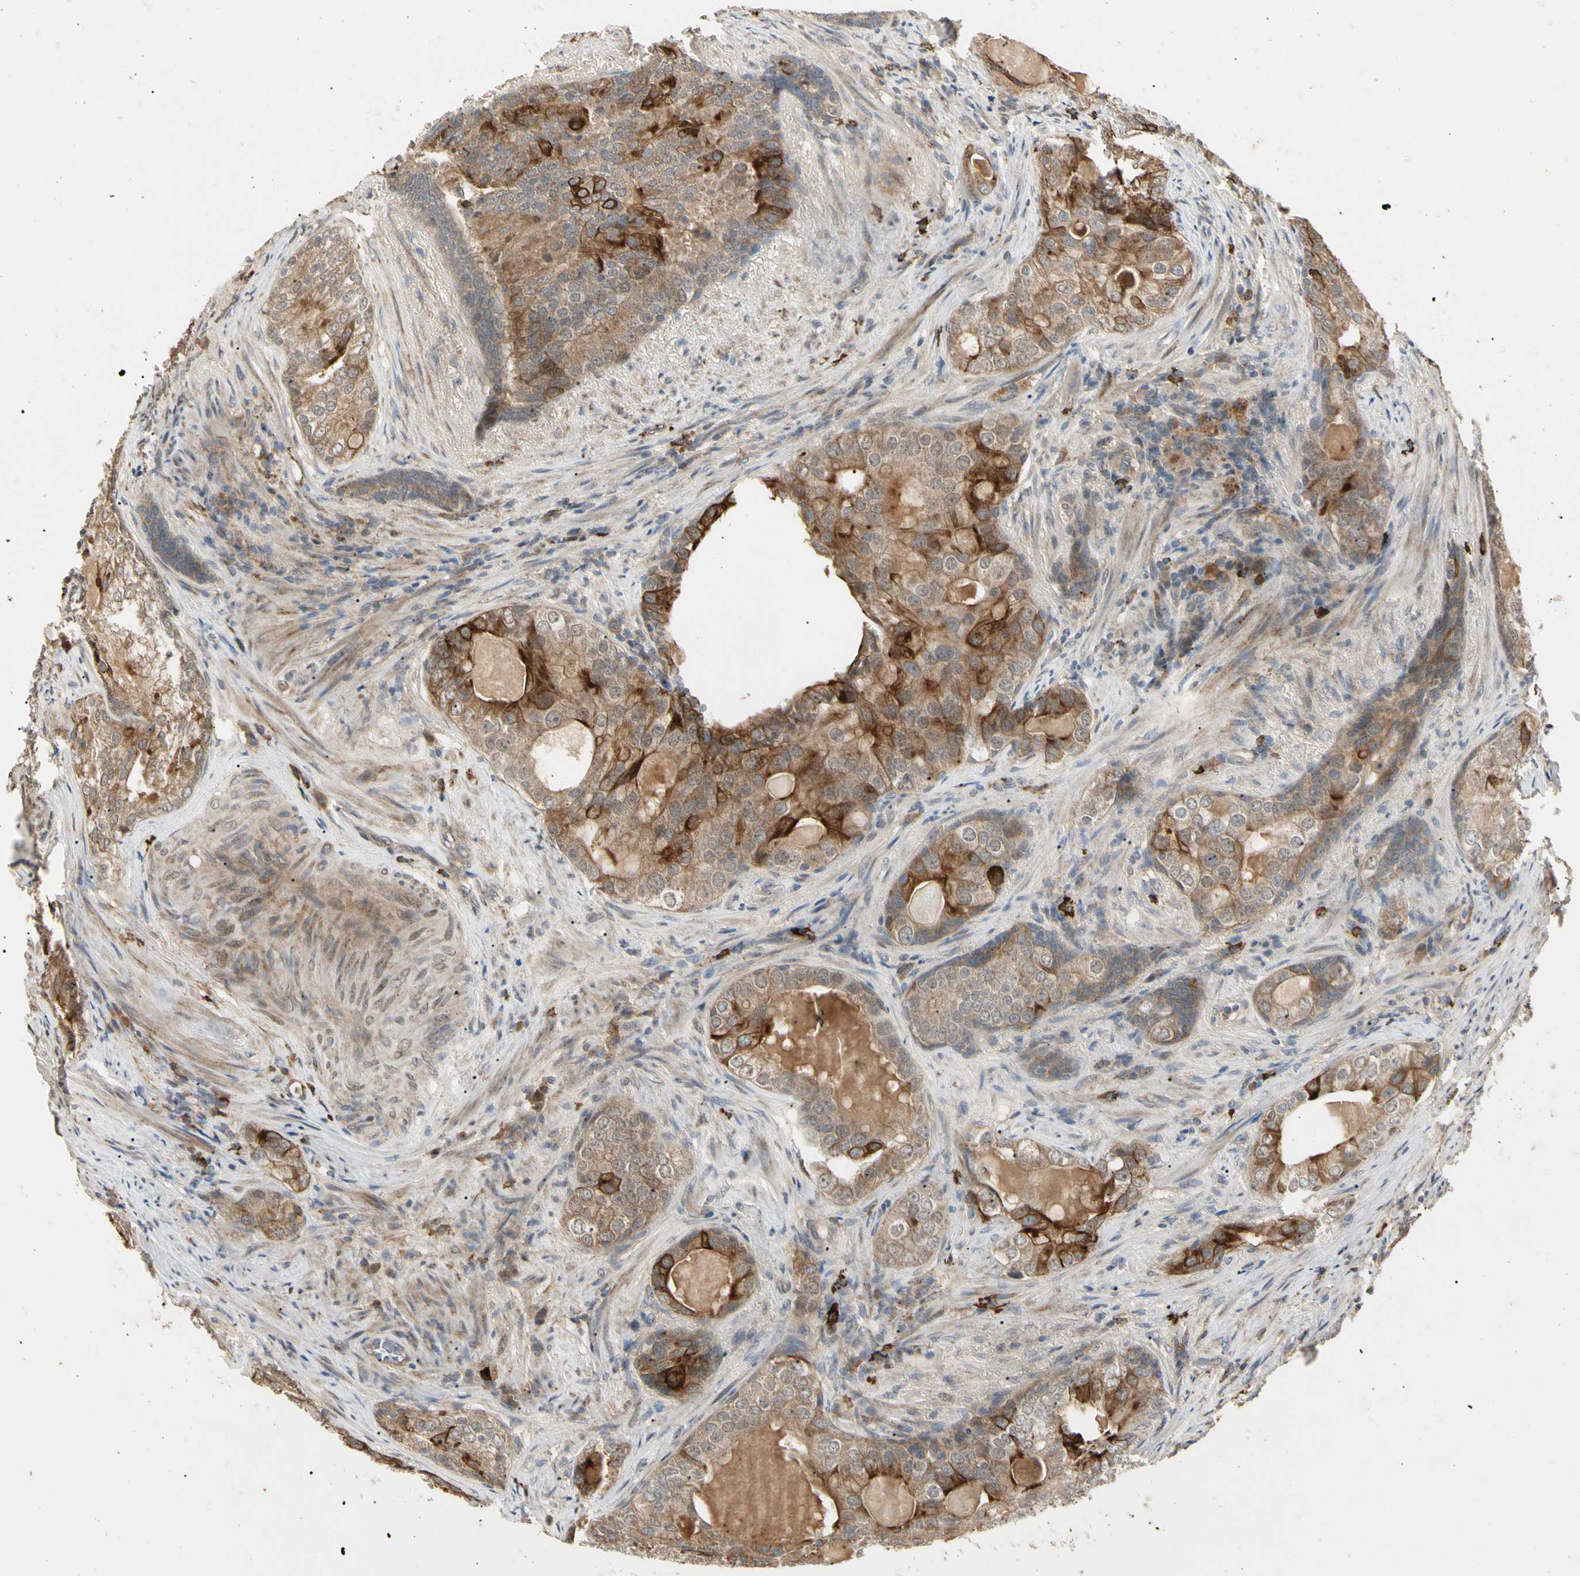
{"staining": {"intensity": "moderate", "quantity": "25%-75%", "location": "cytoplasmic/membranous"}, "tissue": "prostate cancer", "cell_type": "Tumor cells", "image_type": "cancer", "snomed": [{"axis": "morphology", "description": "Adenocarcinoma, High grade"}, {"axis": "topography", "description": "Prostate"}], "caption": "High-power microscopy captured an immunohistochemistry (IHC) micrograph of prostate cancer (high-grade adenocarcinoma), revealing moderate cytoplasmic/membranous positivity in approximately 25%-75% of tumor cells.", "gene": "ATG4C", "patient": {"sex": "male", "age": 66}}